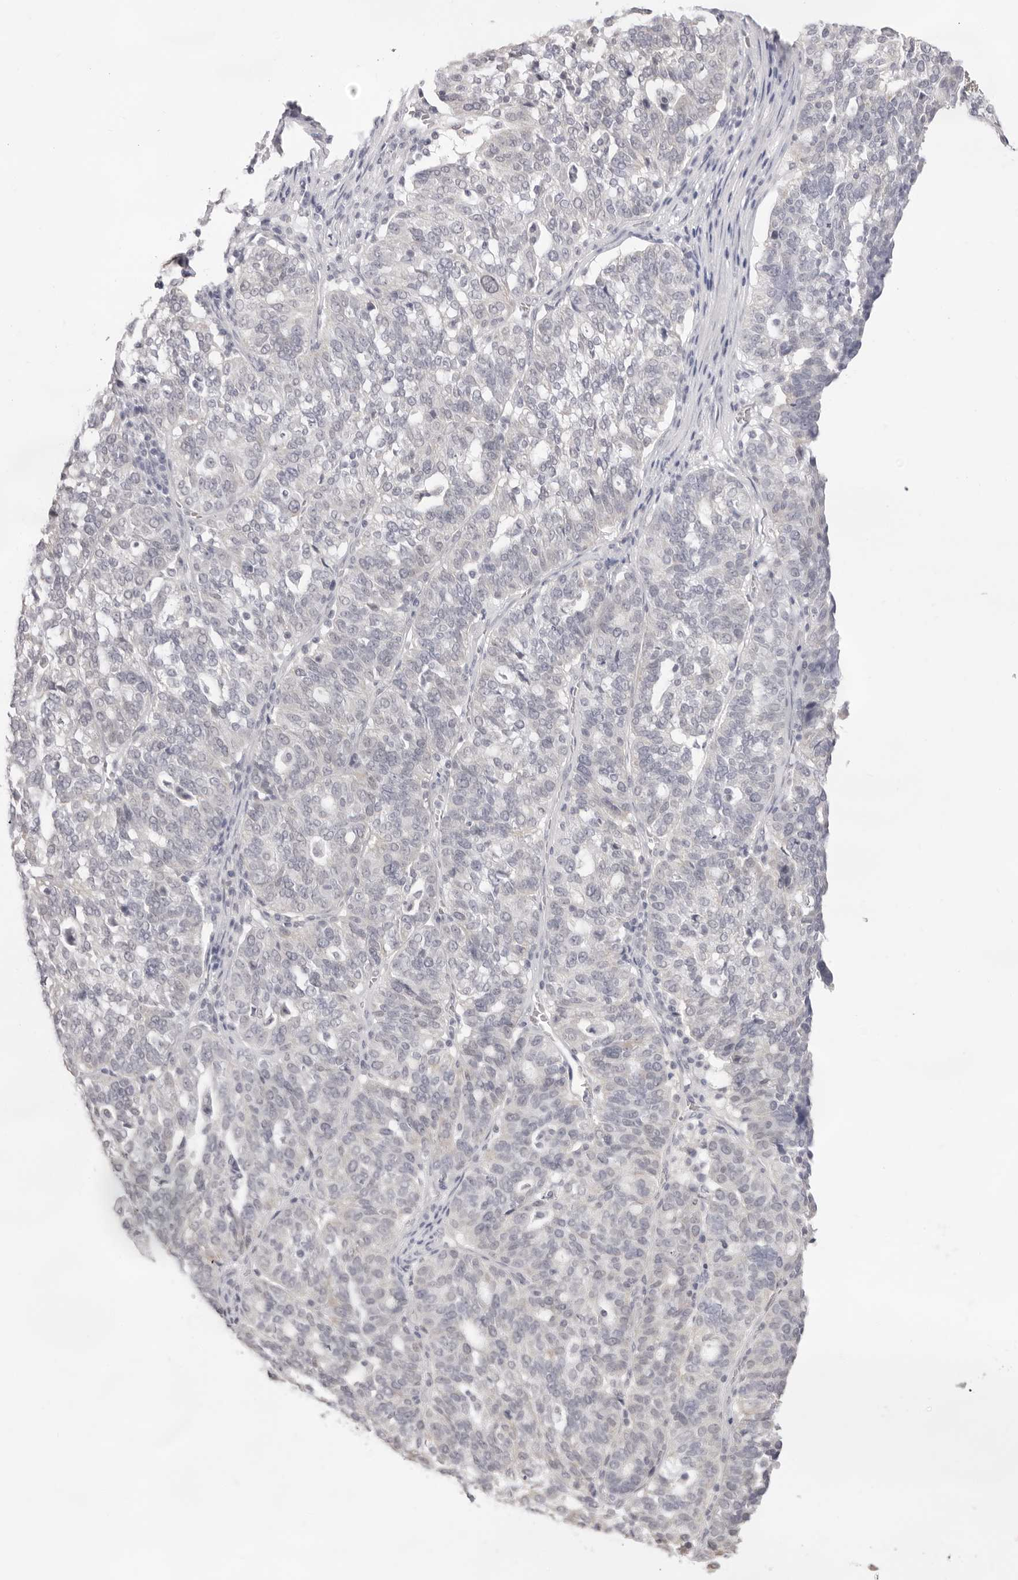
{"staining": {"intensity": "negative", "quantity": "none", "location": "none"}, "tissue": "ovarian cancer", "cell_type": "Tumor cells", "image_type": "cancer", "snomed": [{"axis": "morphology", "description": "Cystadenocarcinoma, serous, NOS"}, {"axis": "topography", "description": "Ovary"}], "caption": "Tumor cells are negative for brown protein staining in ovarian cancer.", "gene": "FDPS", "patient": {"sex": "female", "age": 59}}